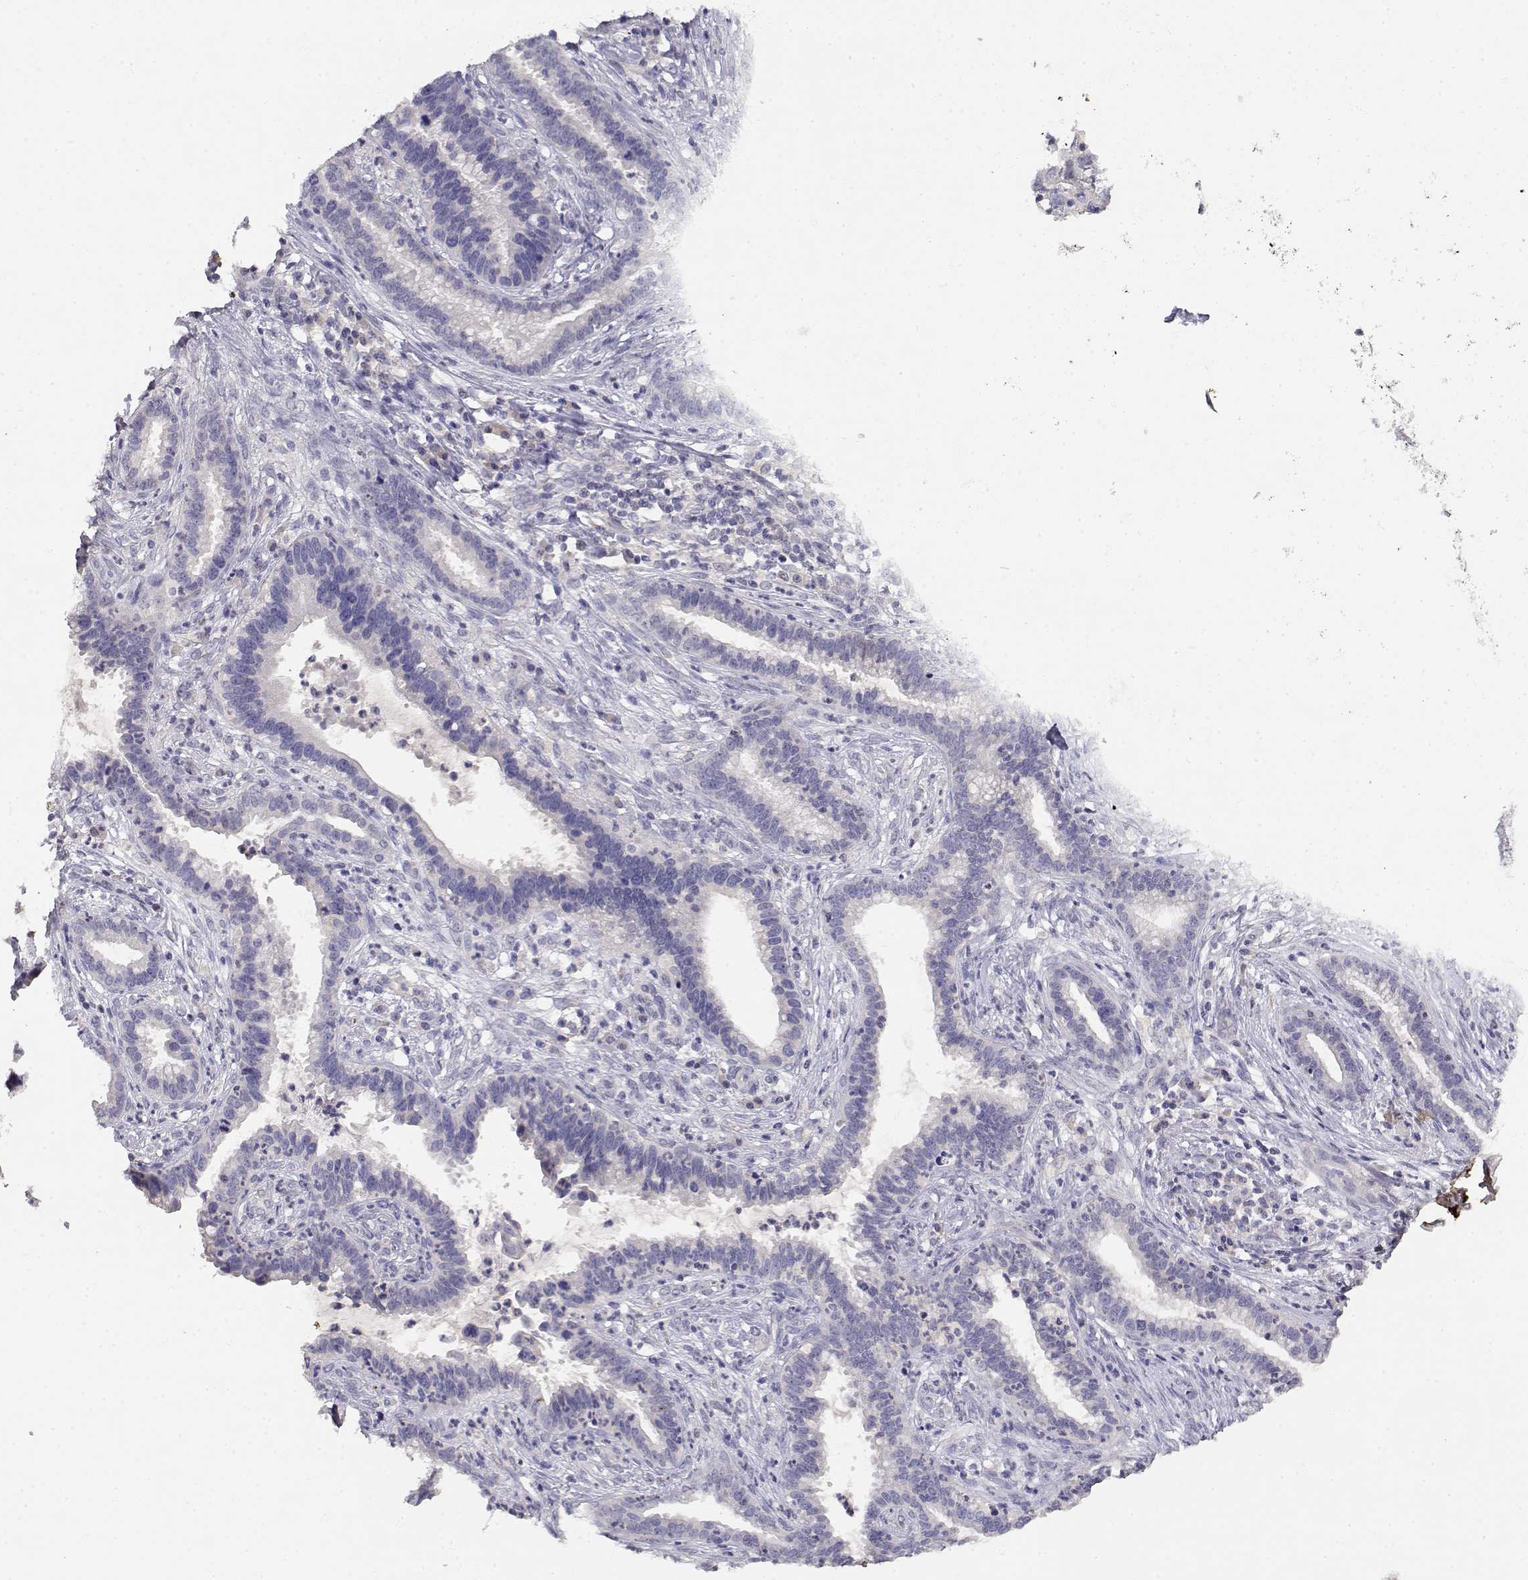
{"staining": {"intensity": "negative", "quantity": "none", "location": "none"}, "tissue": "cervical cancer", "cell_type": "Tumor cells", "image_type": "cancer", "snomed": [{"axis": "morphology", "description": "Adenocarcinoma, NOS"}, {"axis": "topography", "description": "Cervix"}], "caption": "Immunohistochemical staining of cervical cancer reveals no significant staining in tumor cells.", "gene": "ADA", "patient": {"sex": "female", "age": 45}}